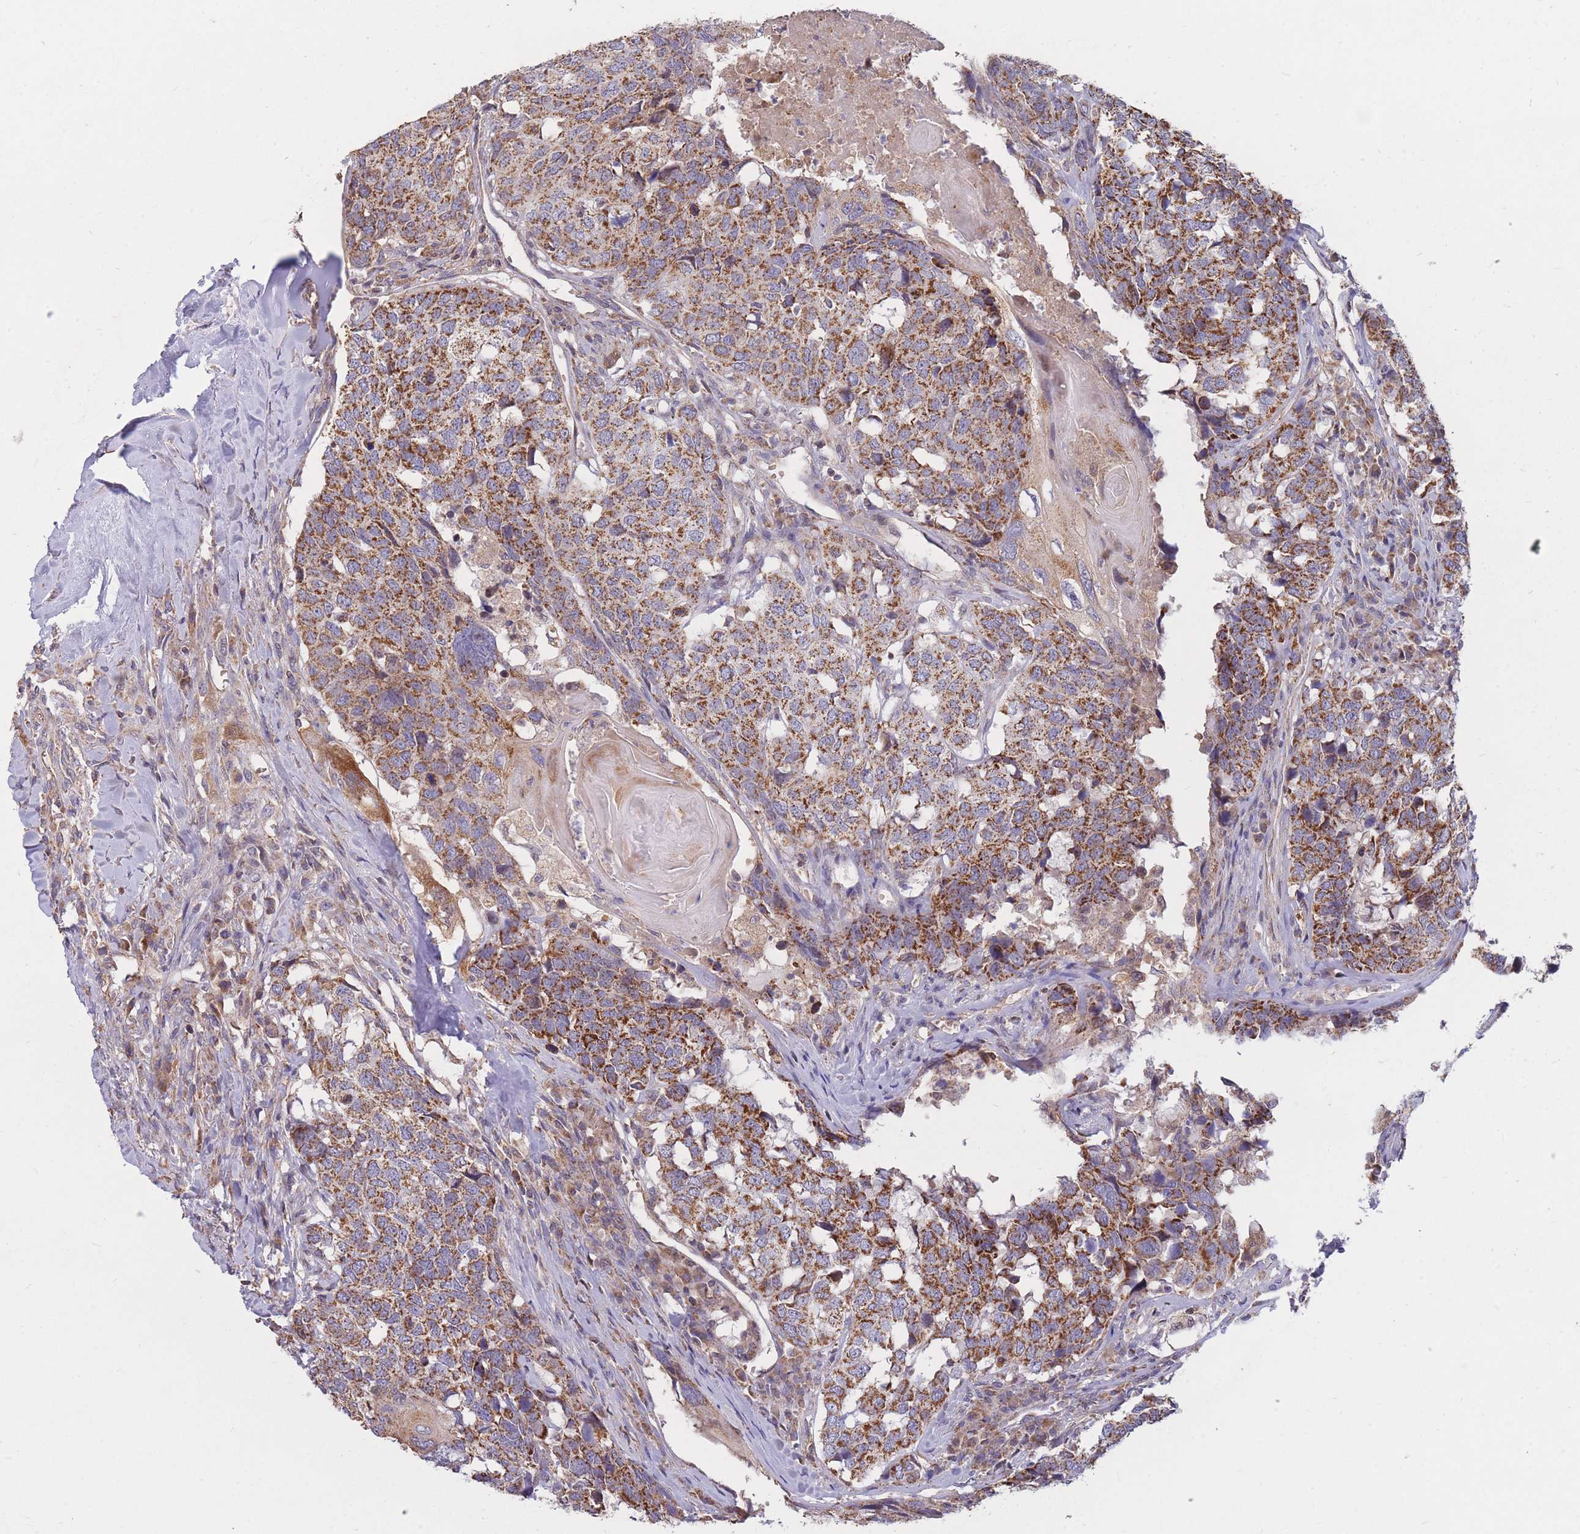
{"staining": {"intensity": "strong", "quantity": ">75%", "location": "cytoplasmic/membranous"}, "tissue": "head and neck cancer", "cell_type": "Tumor cells", "image_type": "cancer", "snomed": [{"axis": "morphology", "description": "Squamous cell carcinoma, NOS"}, {"axis": "topography", "description": "Head-Neck"}], "caption": "An immunohistochemistry (IHC) histopathology image of neoplastic tissue is shown. Protein staining in brown shows strong cytoplasmic/membranous positivity in head and neck squamous cell carcinoma within tumor cells.", "gene": "PTPMT1", "patient": {"sex": "male", "age": 66}}